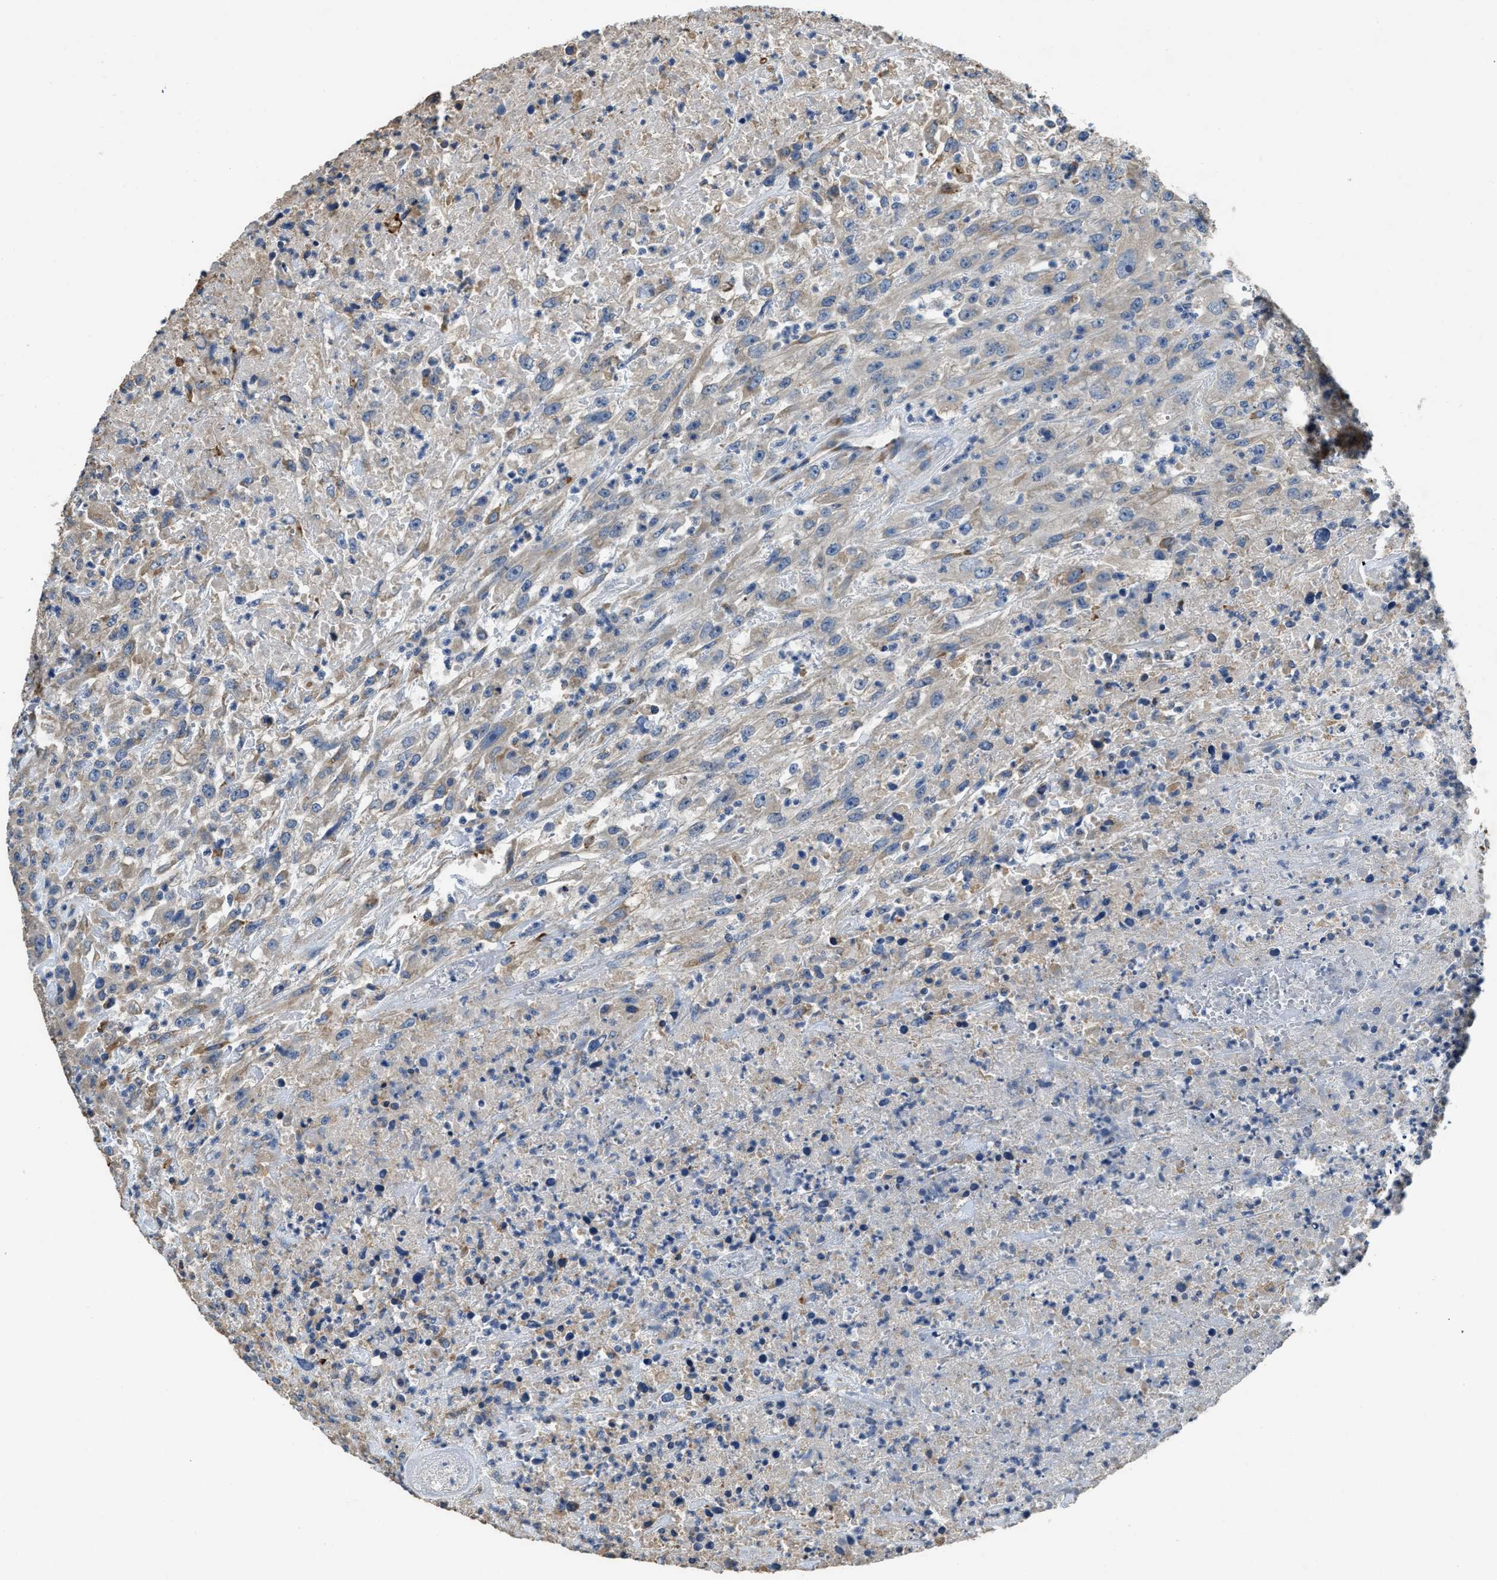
{"staining": {"intensity": "weak", "quantity": "25%-75%", "location": "cytoplasmic/membranous"}, "tissue": "urothelial cancer", "cell_type": "Tumor cells", "image_type": "cancer", "snomed": [{"axis": "morphology", "description": "Urothelial carcinoma, High grade"}, {"axis": "topography", "description": "Urinary bladder"}], "caption": "Approximately 25%-75% of tumor cells in urothelial cancer reveal weak cytoplasmic/membranous protein expression as visualized by brown immunohistochemical staining.", "gene": "TMEM150A", "patient": {"sex": "male", "age": 46}}